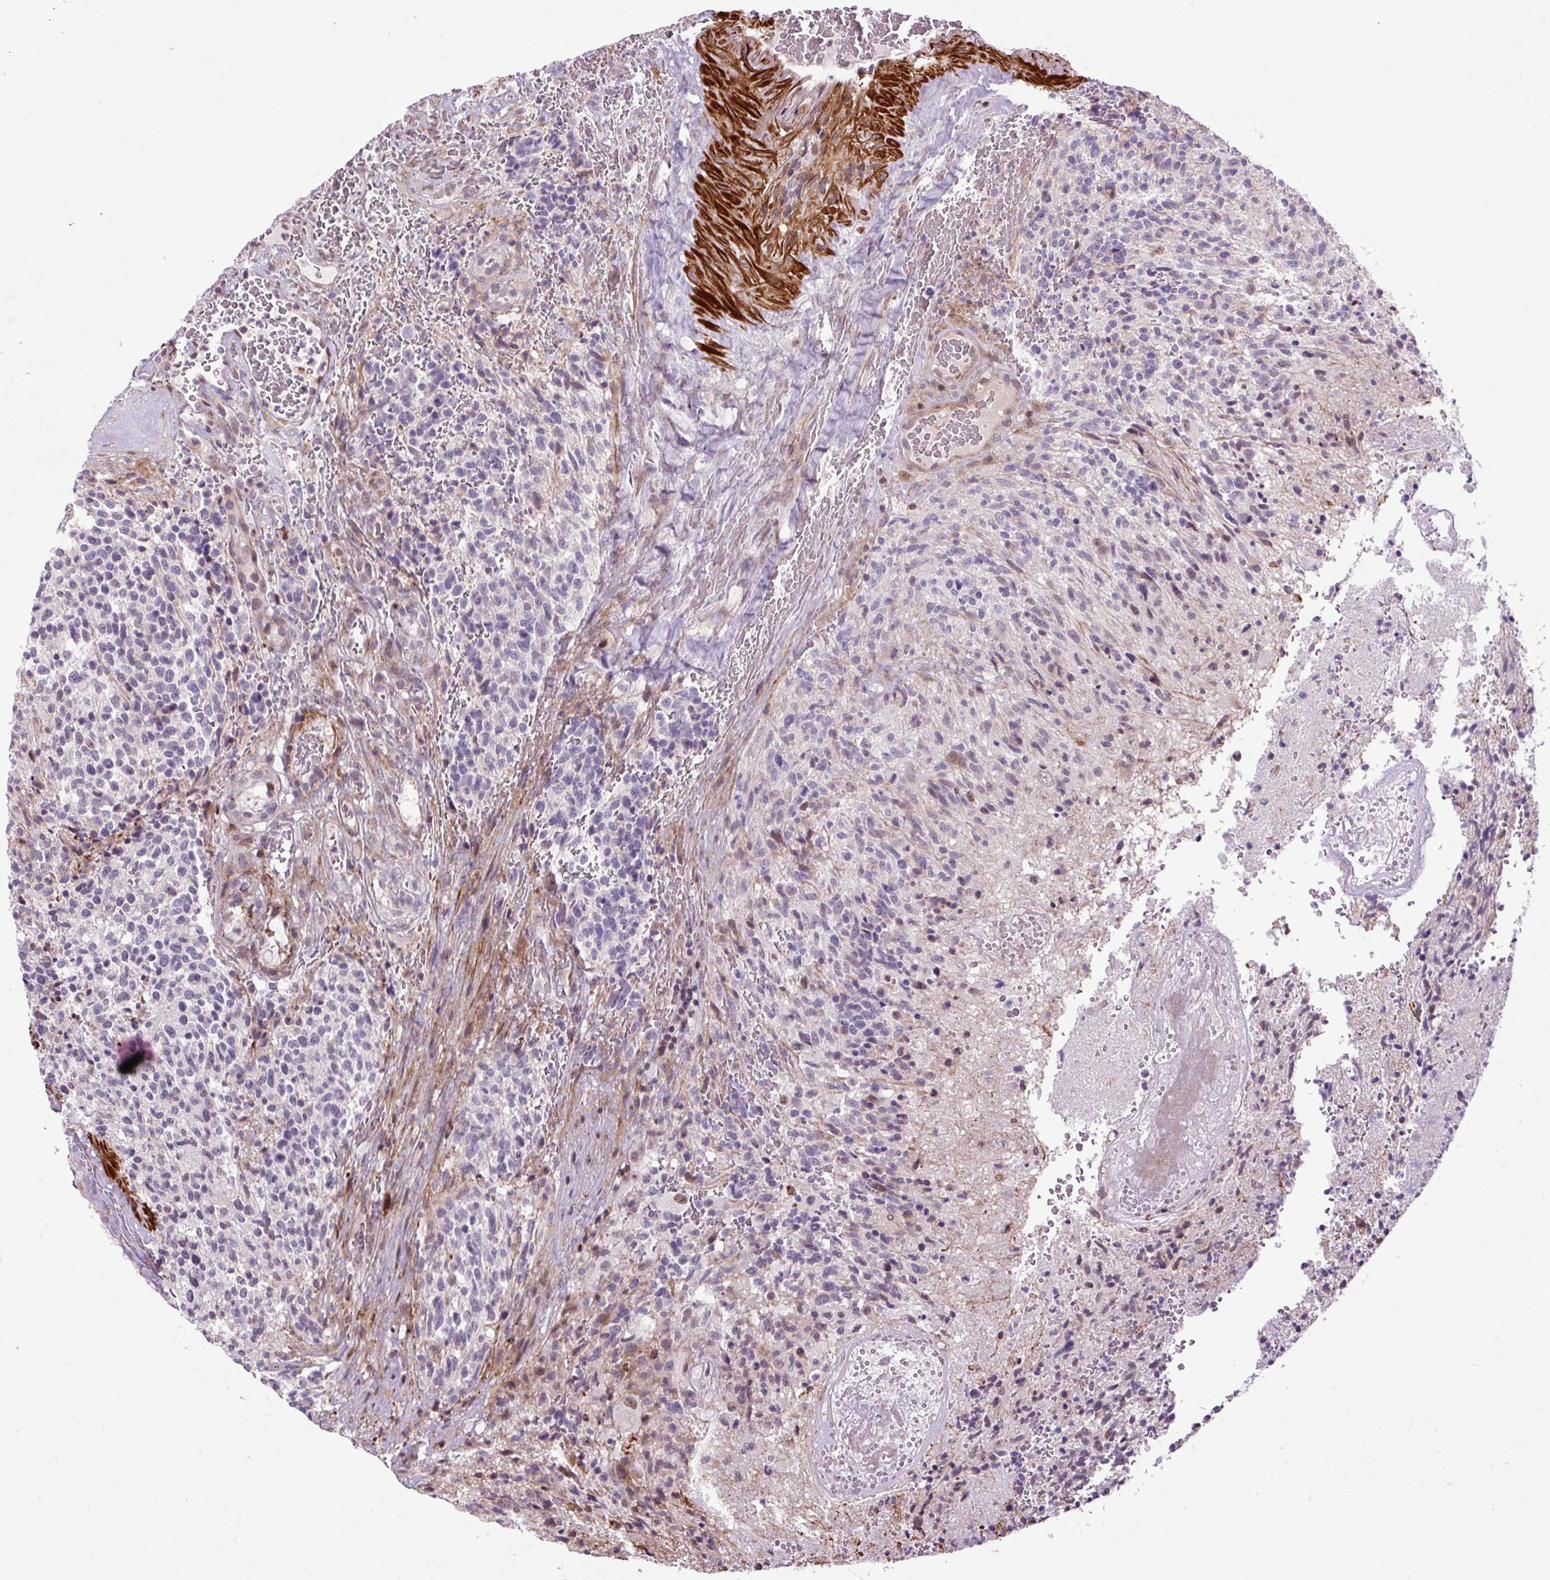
{"staining": {"intensity": "negative", "quantity": "none", "location": "none"}, "tissue": "glioma", "cell_type": "Tumor cells", "image_type": "cancer", "snomed": [{"axis": "morphology", "description": "Glioma, malignant, High grade"}, {"axis": "topography", "description": "Brain"}], "caption": "Immunohistochemical staining of malignant glioma (high-grade) exhibits no significant positivity in tumor cells.", "gene": "ZNF197", "patient": {"sex": "male", "age": 36}}